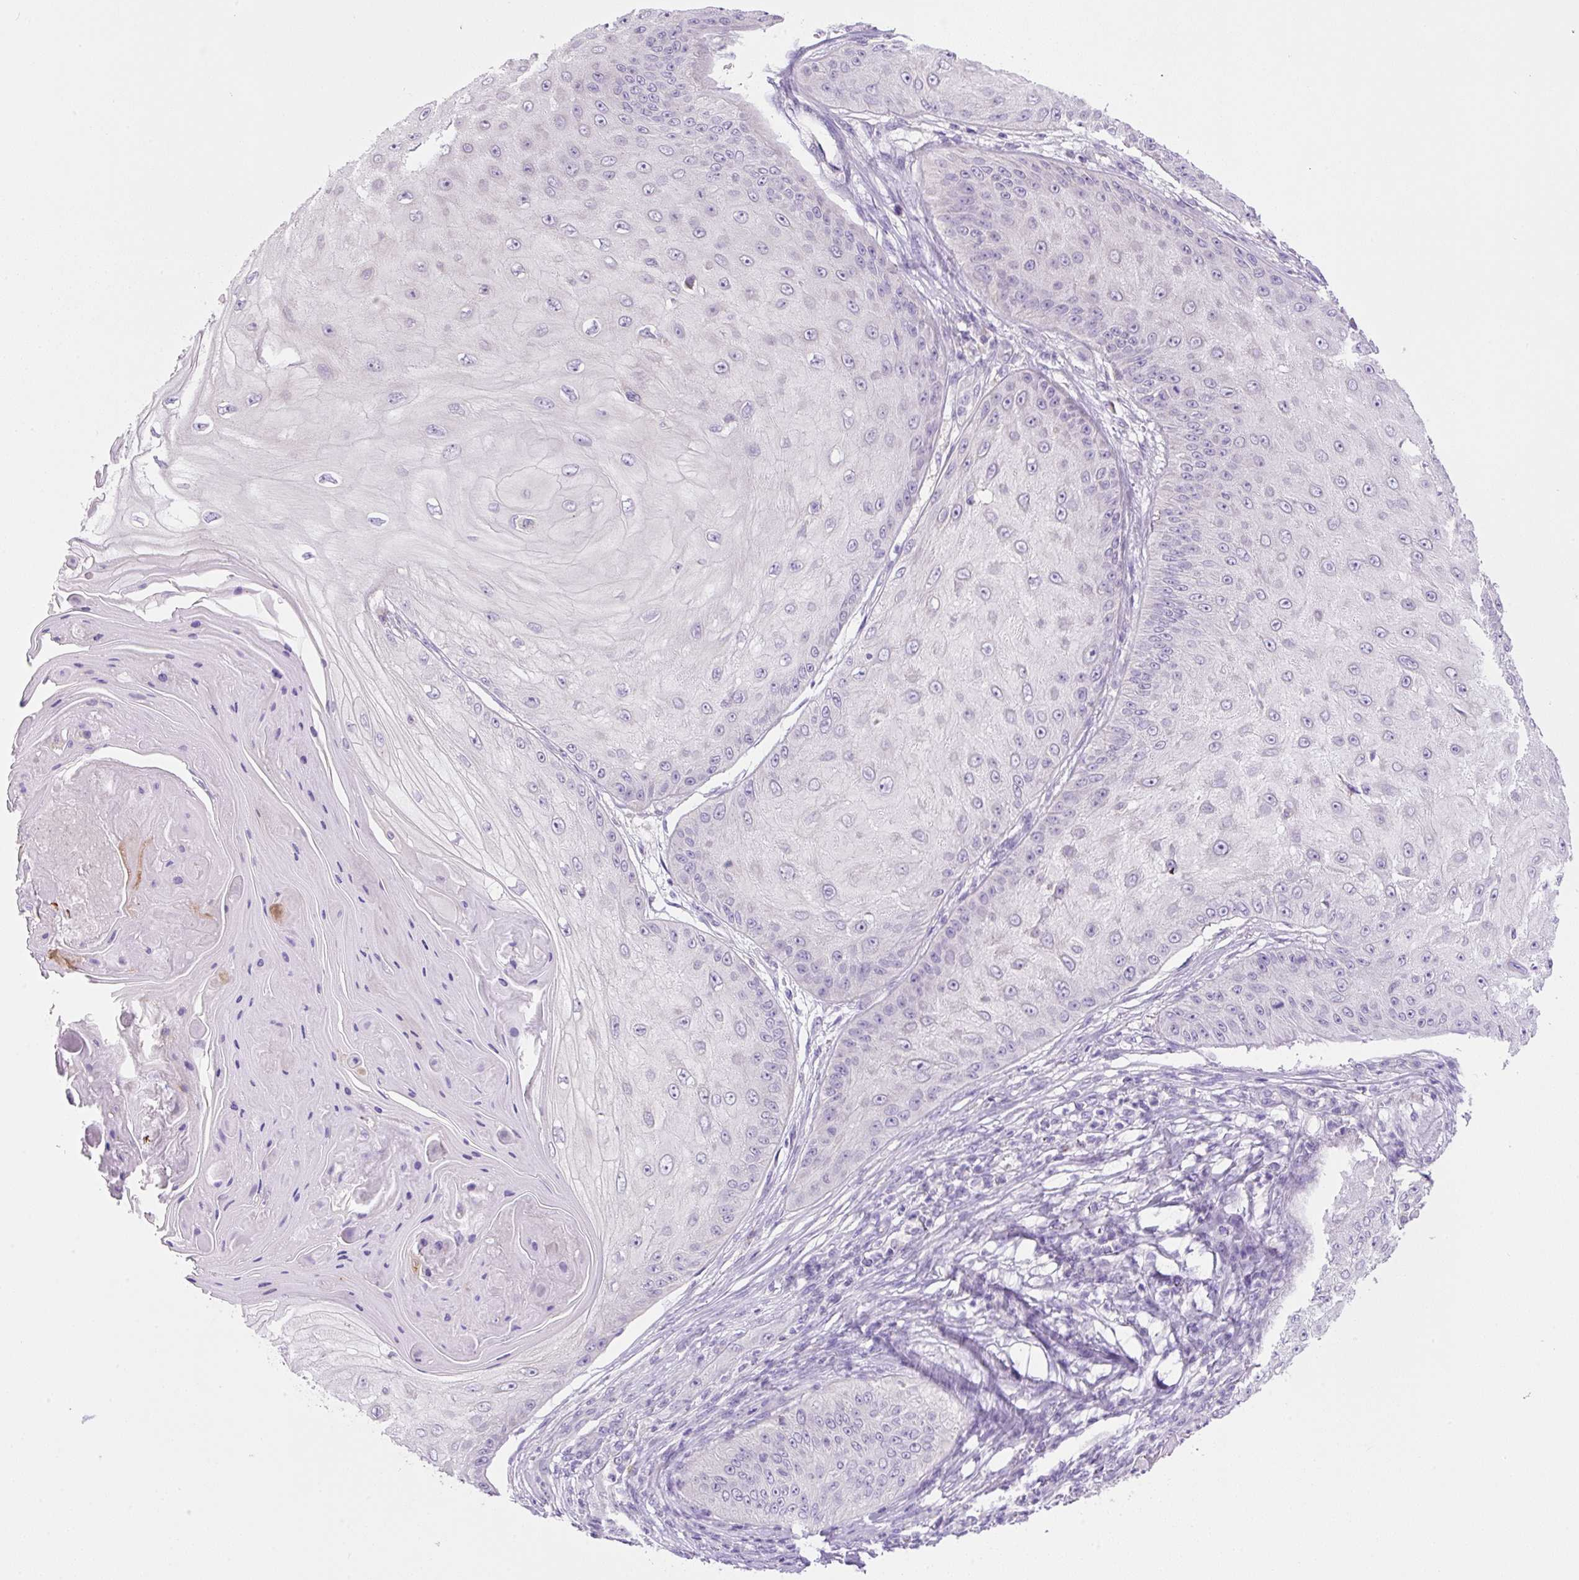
{"staining": {"intensity": "negative", "quantity": "none", "location": "none"}, "tissue": "skin cancer", "cell_type": "Tumor cells", "image_type": "cancer", "snomed": [{"axis": "morphology", "description": "Squamous cell carcinoma, NOS"}, {"axis": "topography", "description": "Skin"}], "caption": "Tumor cells are negative for protein expression in human squamous cell carcinoma (skin).", "gene": "NDST3", "patient": {"sex": "male", "age": 70}}